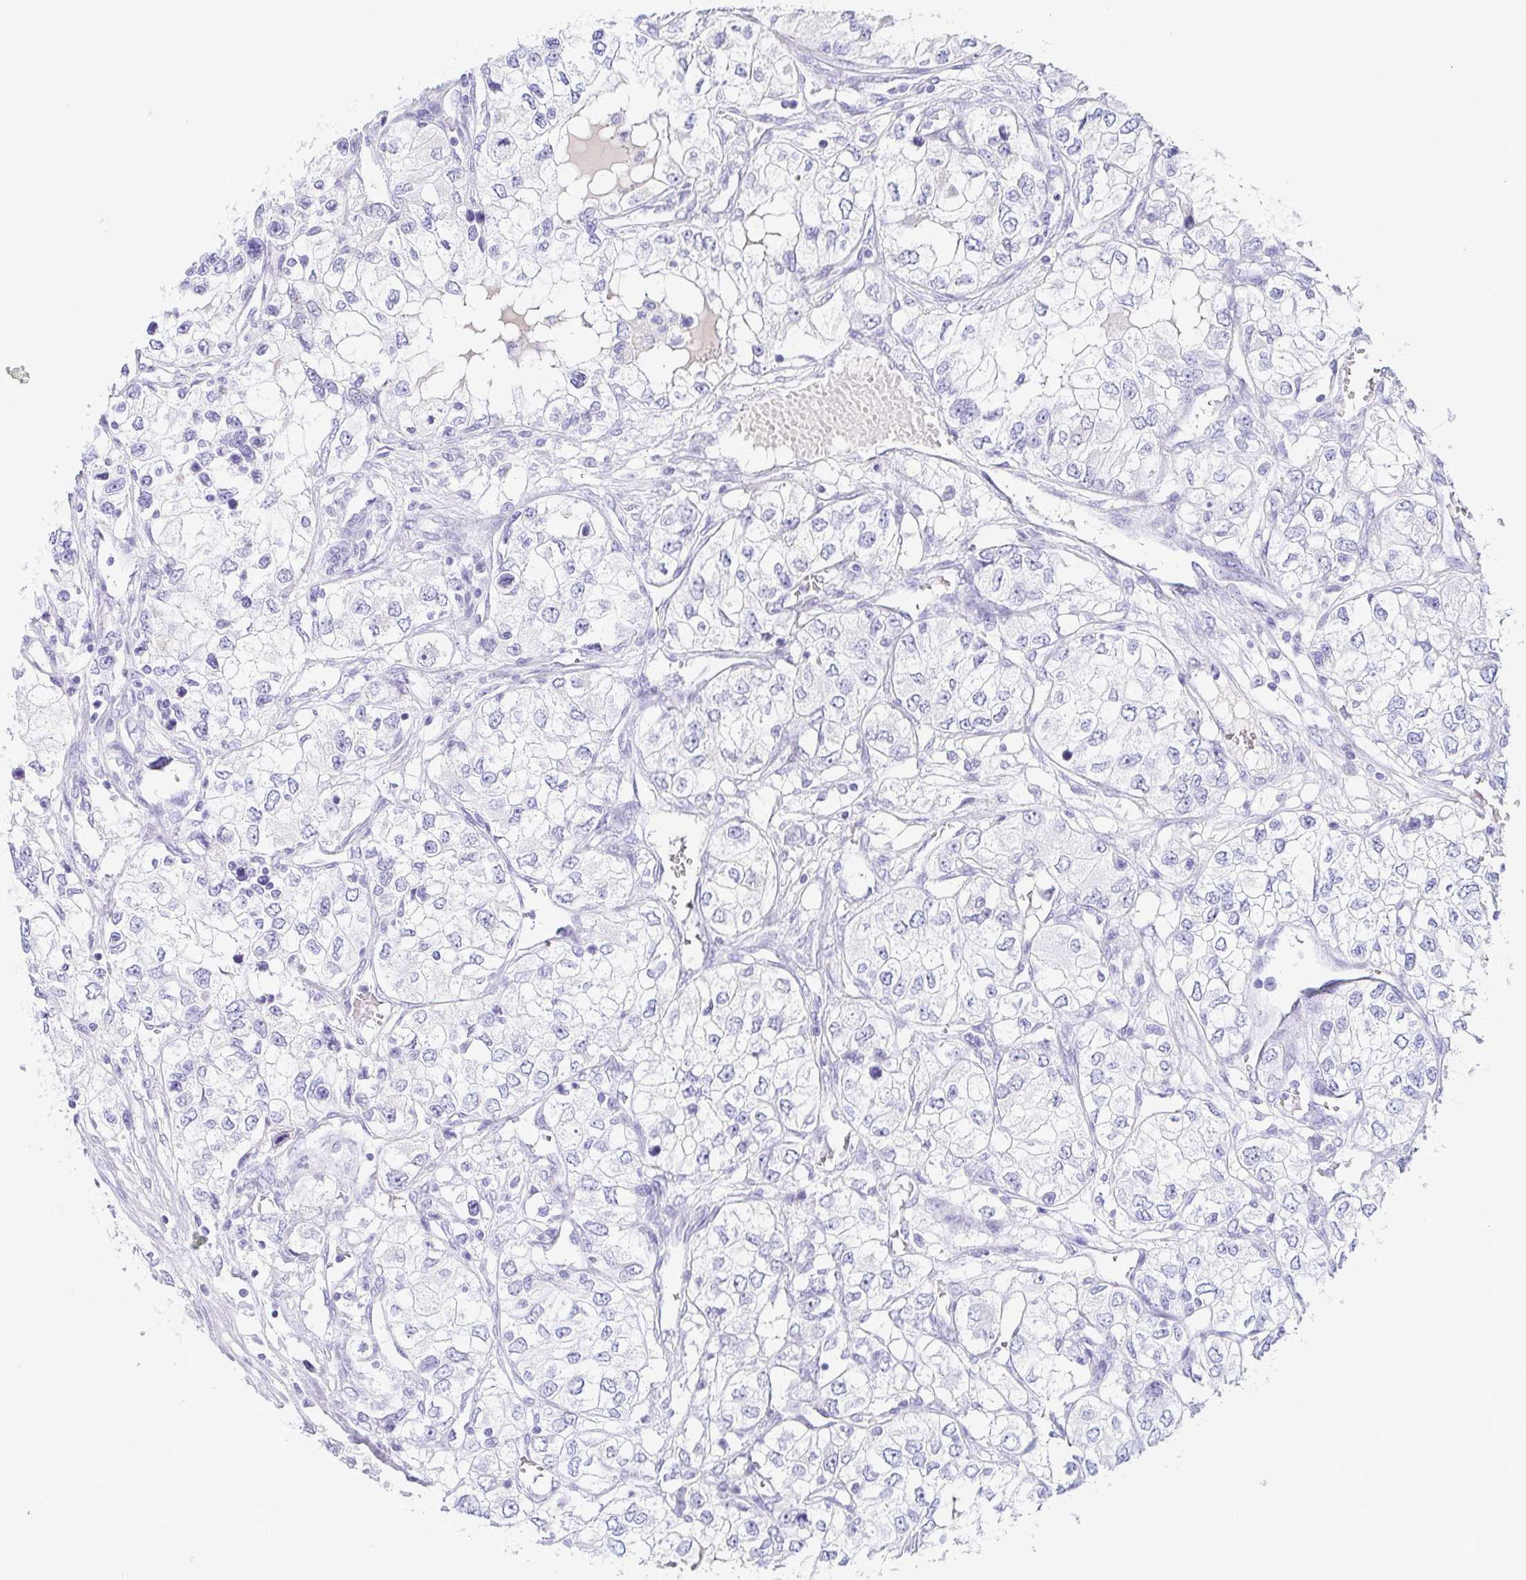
{"staining": {"intensity": "negative", "quantity": "none", "location": "none"}, "tissue": "renal cancer", "cell_type": "Tumor cells", "image_type": "cancer", "snomed": [{"axis": "morphology", "description": "Adenocarcinoma, NOS"}, {"axis": "topography", "description": "Kidney"}], "caption": "Human renal cancer (adenocarcinoma) stained for a protein using immunohistochemistry (IHC) exhibits no expression in tumor cells.", "gene": "LDLRAD1", "patient": {"sex": "female", "age": 59}}